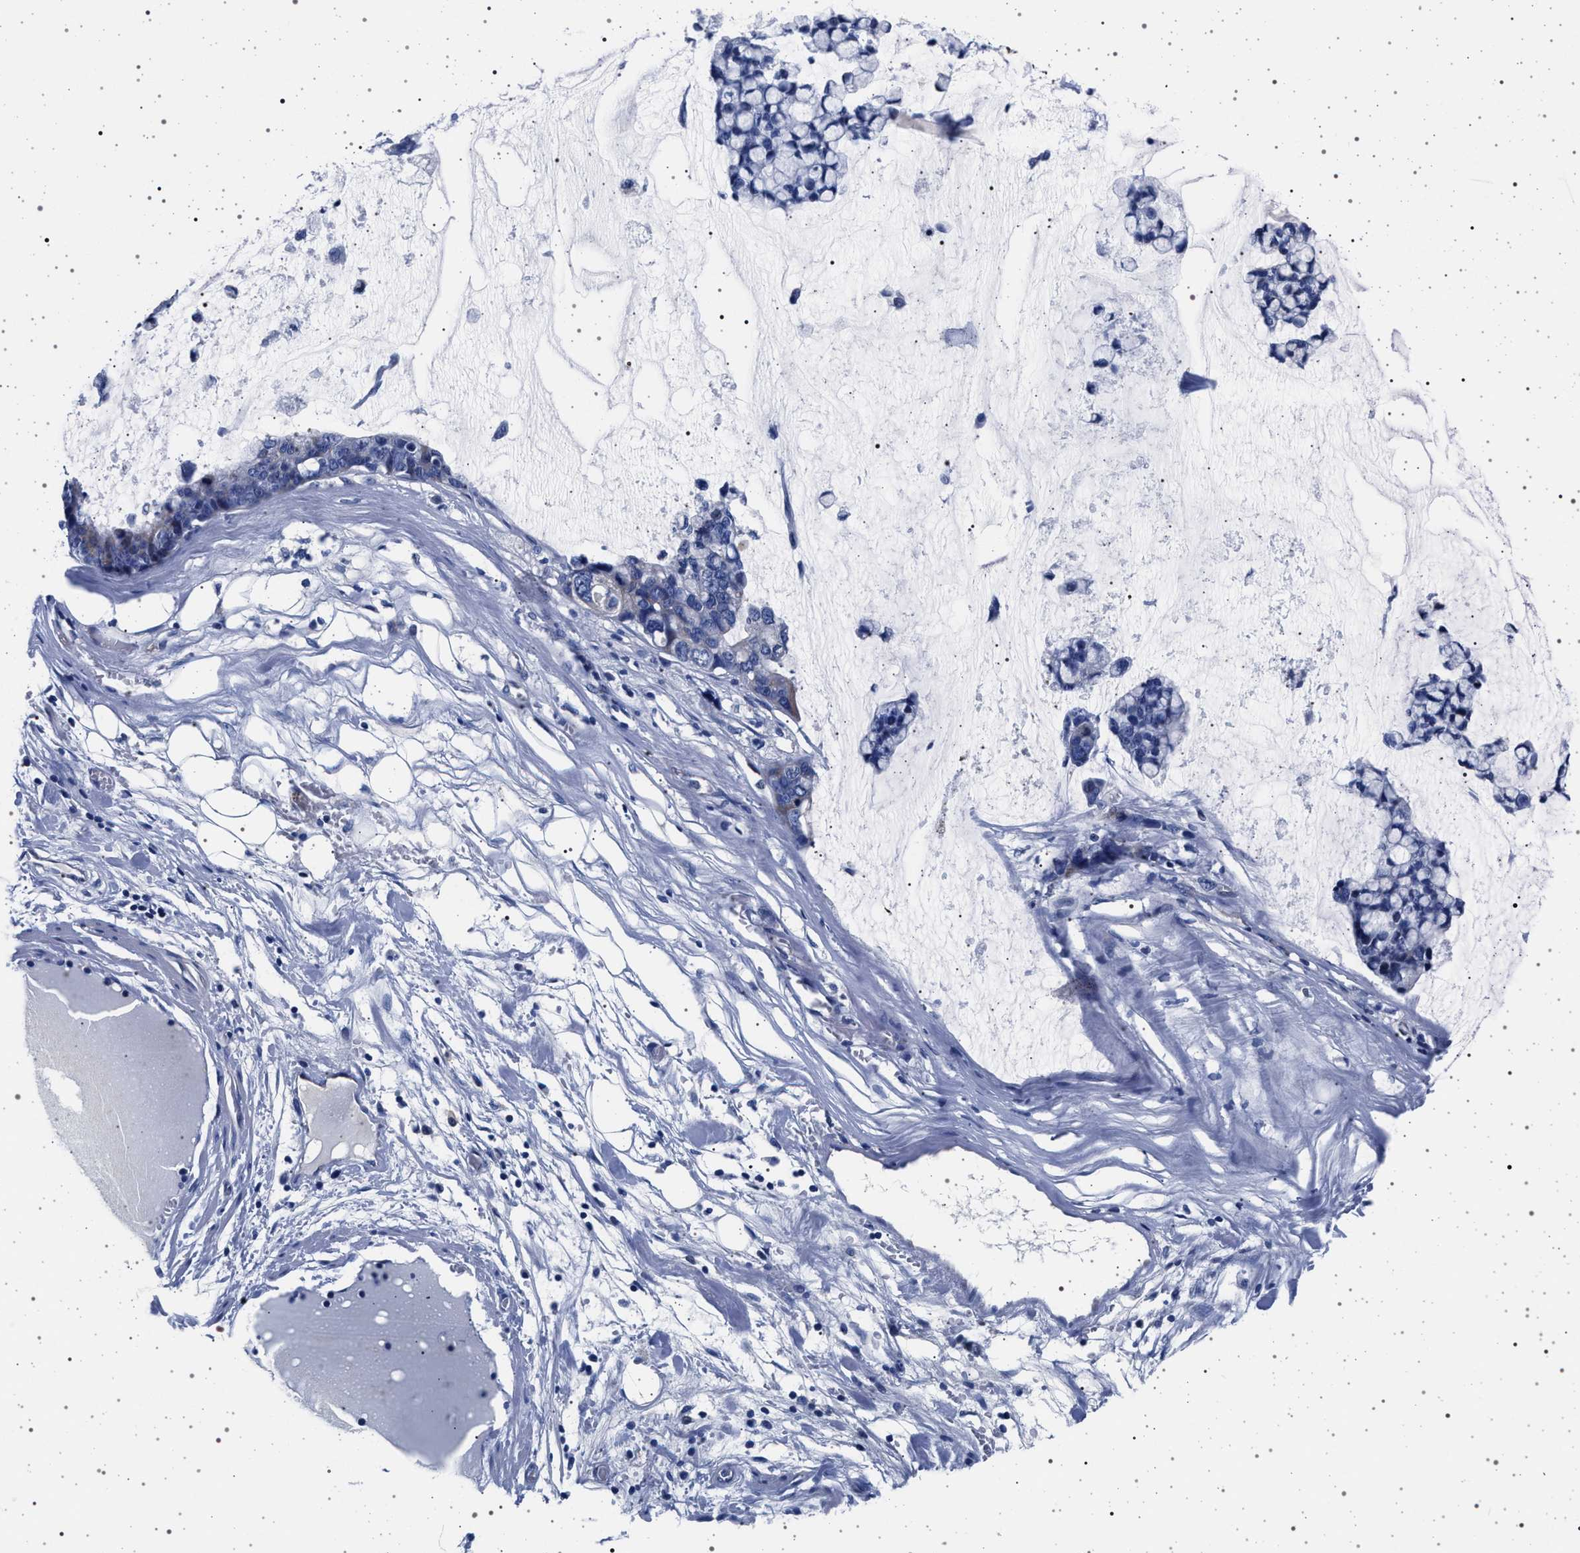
{"staining": {"intensity": "negative", "quantity": "none", "location": "none"}, "tissue": "stomach cancer", "cell_type": "Tumor cells", "image_type": "cancer", "snomed": [{"axis": "morphology", "description": "Adenocarcinoma, NOS"}, {"axis": "topography", "description": "Stomach, lower"}], "caption": "DAB (3,3'-diaminobenzidine) immunohistochemical staining of stomach cancer (adenocarcinoma) exhibits no significant expression in tumor cells. (DAB immunohistochemistry (IHC) with hematoxylin counter stain).", "gene": "SLC9A1", "patient": {"sex": "male", "age": 84}}